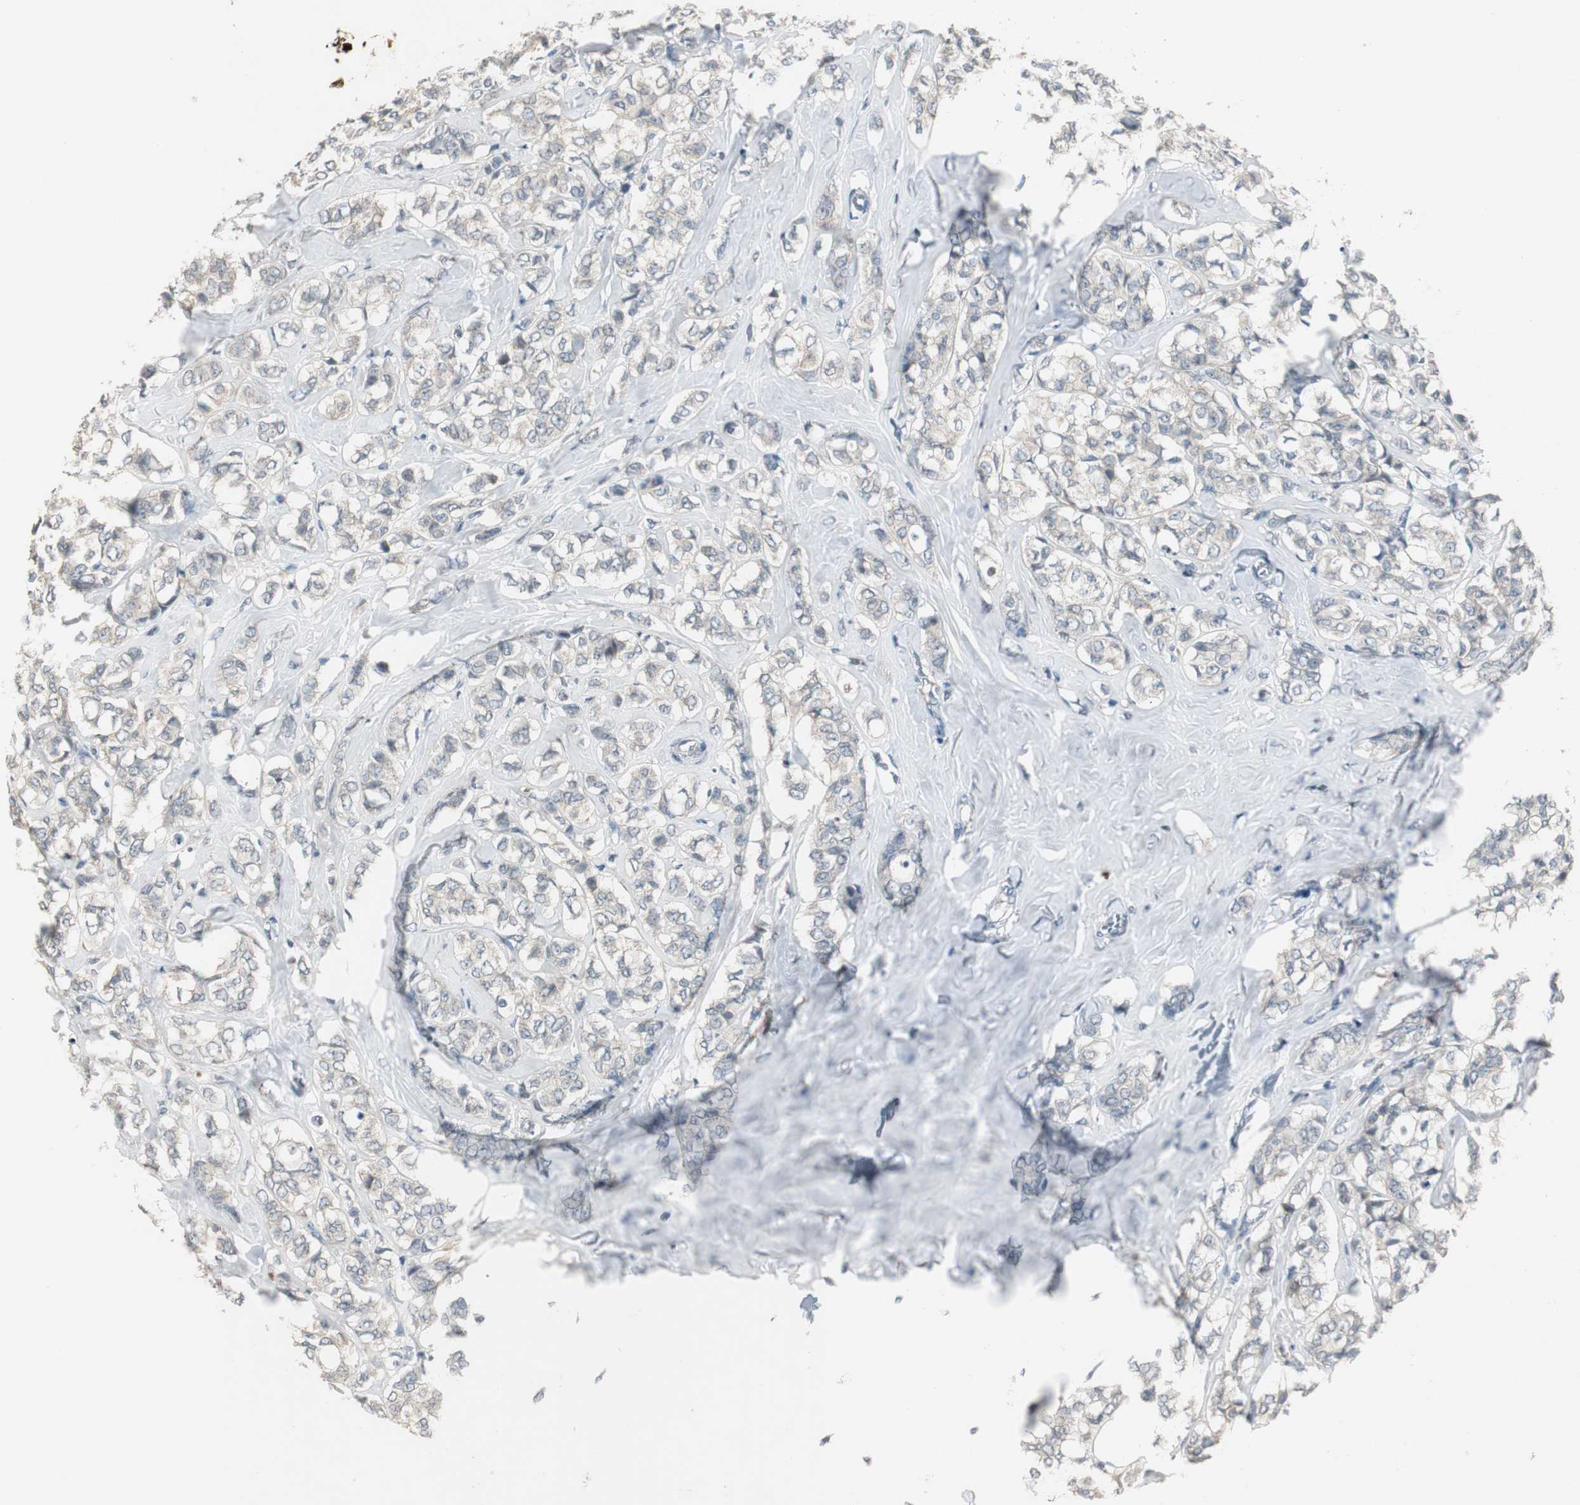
{"staining": {"intensity": "weak", "quantity": ">75%", "location": "cytoplasmic/membranous"}, "tissue": "breast cancer", "cell_type": "Tumor cells", "image_type": "cancer", "snomed": [{"axis": "morphology", "description": "Lobular carcinoma"}, {"axis": "topography", "description": "Breast"}], "caption": "Tumor cells display low levels of weak cytoplasmic/membranous staining in approximately >75% of cells in breast lobular carcinoma.", "gene": "MYT1", "patient": {"sex": "female", "age": 60}}